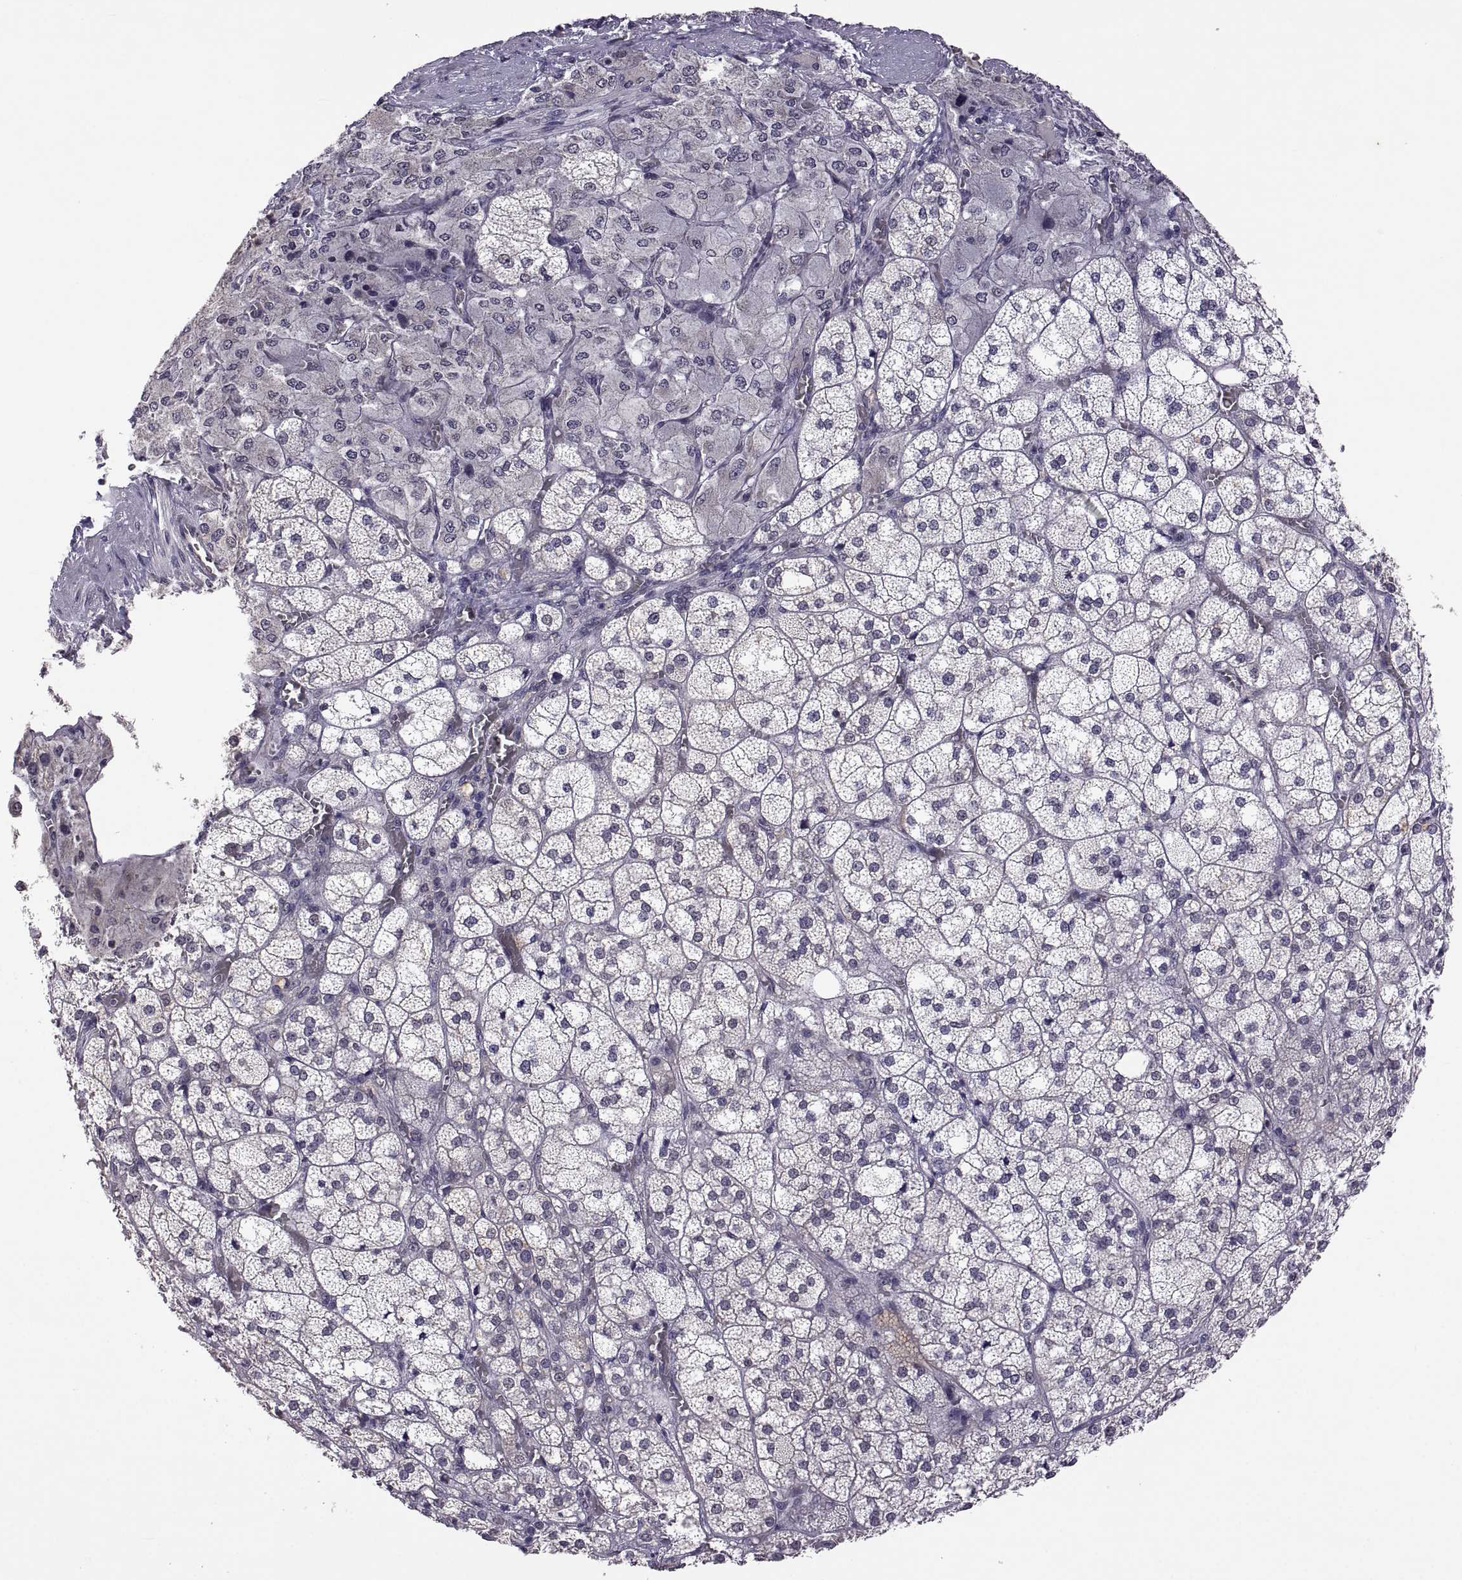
{"staining": {"intensity": "negative", "quantity": "none", "location": "none"}, "tissue": "adrenal gland", "cell_type": "Glandular cells", "image_type": "normal", "snomed": [{"axis": "morphology", "description": "Normal tissue, NOS"}, {"axis": "topography", "description": "Adrenal gland"}], "caption": "IHC micrograph of benign adrenal gland: human adrenal gland stained with DAB (3,3'-diaminobenzidine) displays no significant protein positivity in glandular cells.", "gene": "LAMA1", "patient": {"sex": "female", "age": 60}}